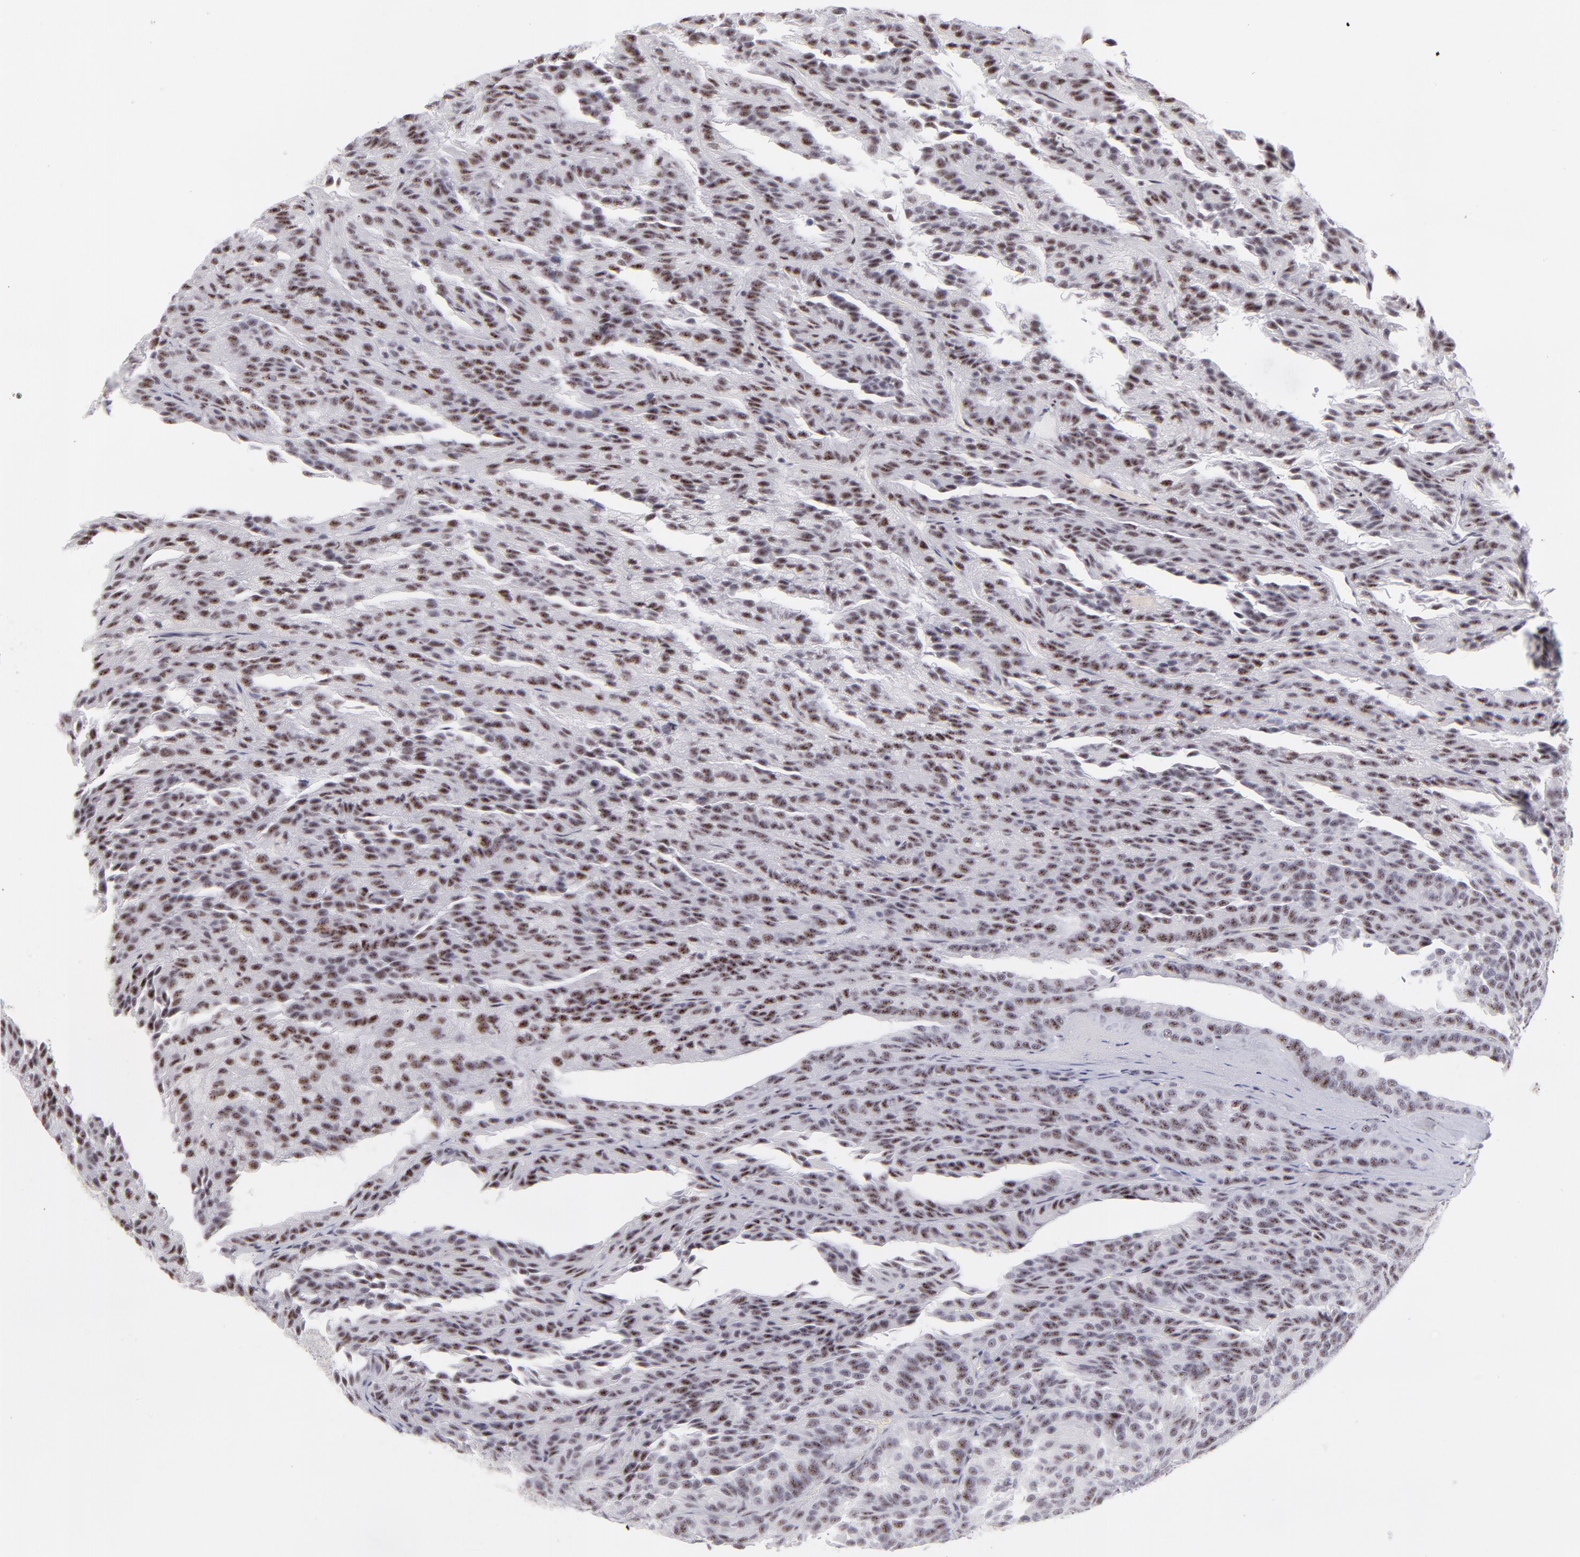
{"staining": {"intensity": "moderate", "quantity": ">75%", "location": "nuclear"}, "tissue": "renal cancer", "cell_type": "Tumor cells", "image_type": "cancer", "snomed": [{"axis": "morphology", "description": "Adenocarcinoma, NOS"}, {"axis": "topography", "description": "Kidney"}], "caption": "Immunohistochemical staining of human renal cancer (adenocarcinoma) shows medium levels of moderate nuclear protein expression in about >75% of tumor cells.", "gene": "CDC25C", "patient": {"sex": "male", "age": 46}}